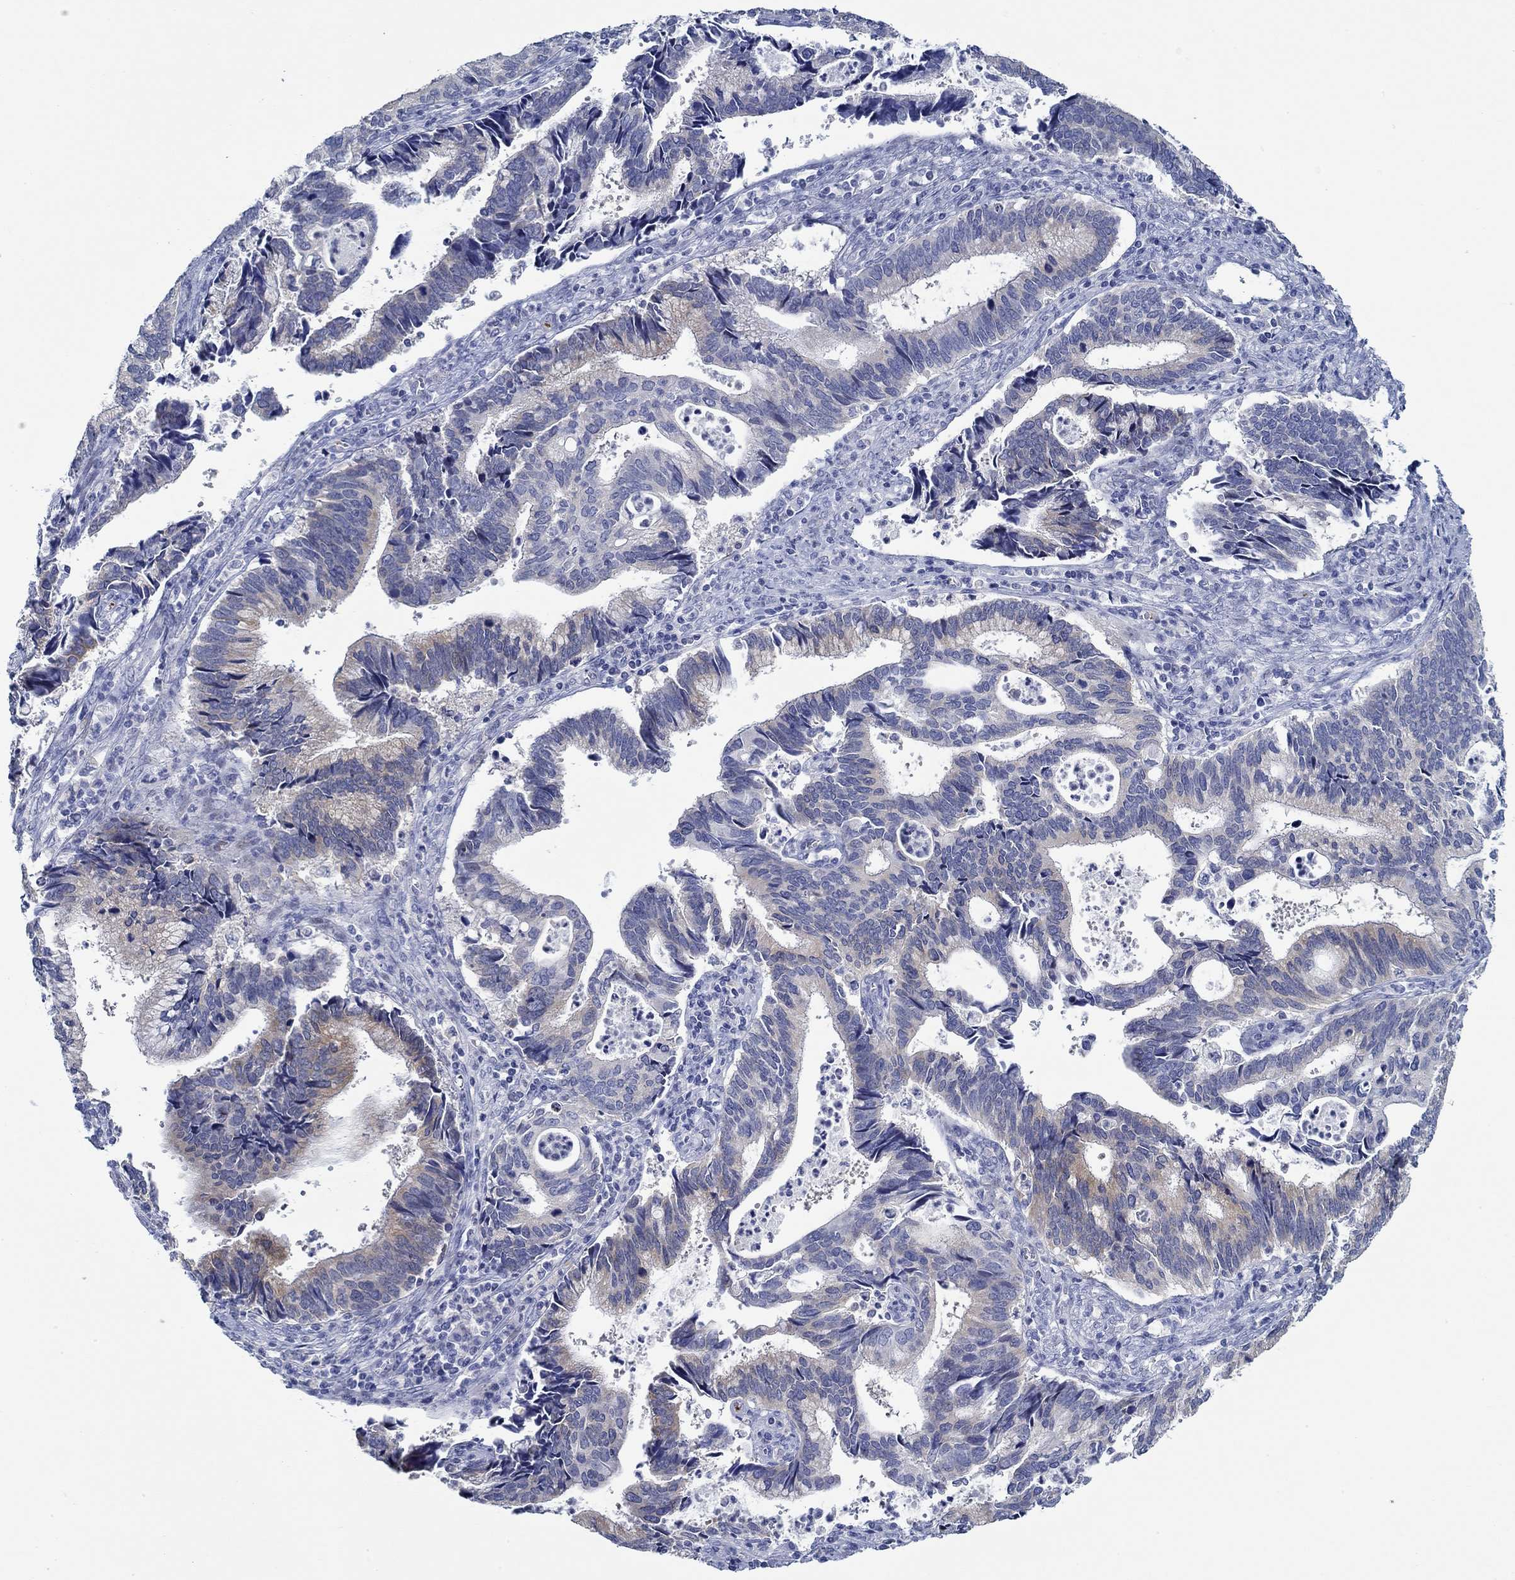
{"staining": {"intensity": "weak", "quantity": "<25%", "location": "cytoplasmic/membranous"}, "tissue": "cervical cancer", "cell_type": "Tumor cells", "image_type": "cancer", "snomed": [{"axis": "morphology", "description": "Adenocarcinoma, NOS"}, {"axis": "topography", "description": "Cervix"}], "caption": "Cervical cancer (adenocarcinoma) stained for a protein using immunohistochemistry (IHC) shows no expression tumor cells.", "gene": "SLC27A3", "patient": {"sex": "female", "age": 42}}